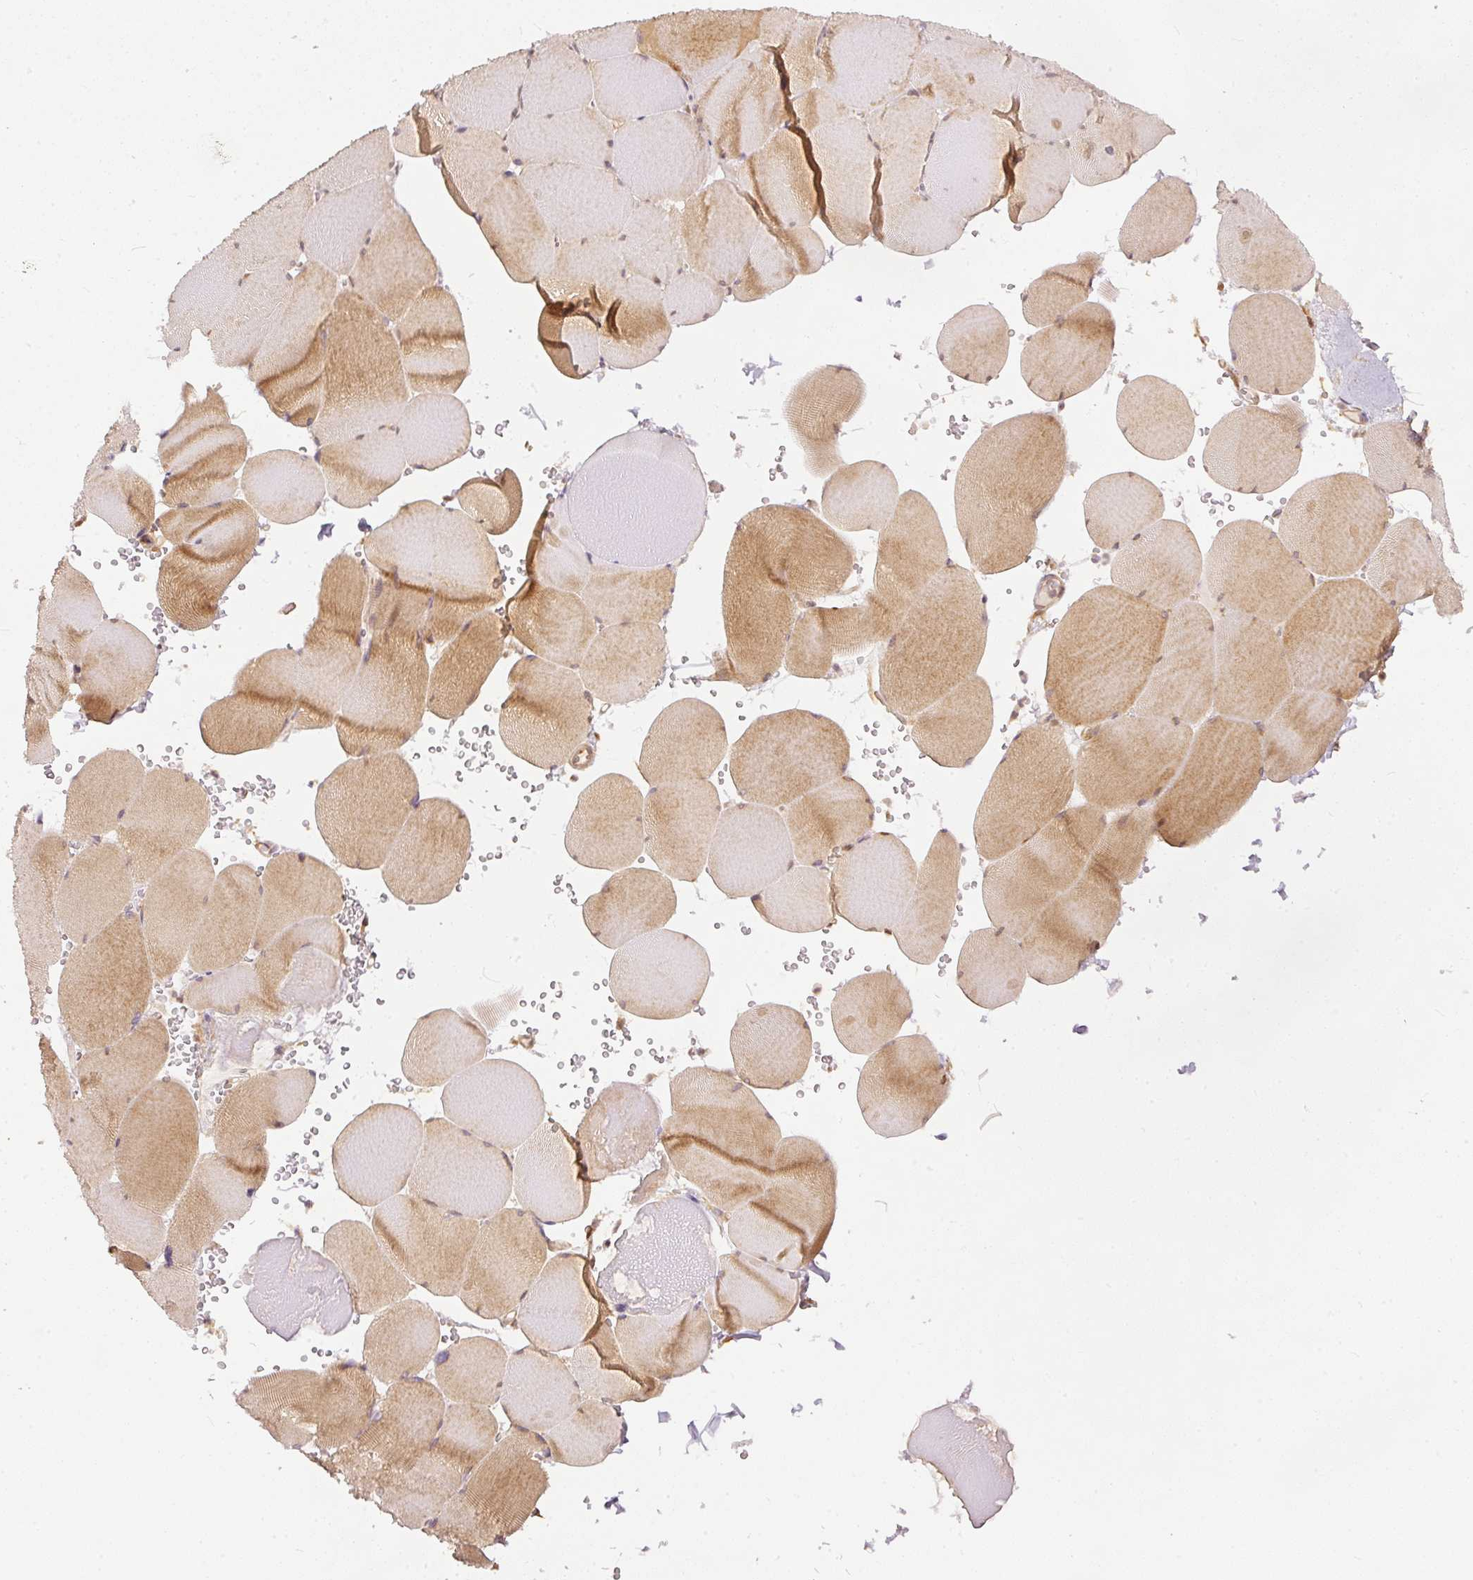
{"staining": {"intensity": "moderate", "quantity": "25%-75%", "location": "cytoplasmic/membranous"}, "tissue": "skeletal muscle", "cell_type": "Myocytes", "image_type": "normal", "snomed": [{"axis": "morphology", "description": "Normal tissue, NOS"}, {"axis": "topography", "description": "Skeletal muscle"}, {"axis": "topography", "description": "Head-Neck"}], "caption": "Immunohistochemistry of normal human skeletal muscle reveals medium levels of moderate cytoplasmic/membranous expression in about 25%-75% of myocytes.", "gene": "EIF3B", "patient": {"sex": "male", "age": 66}}